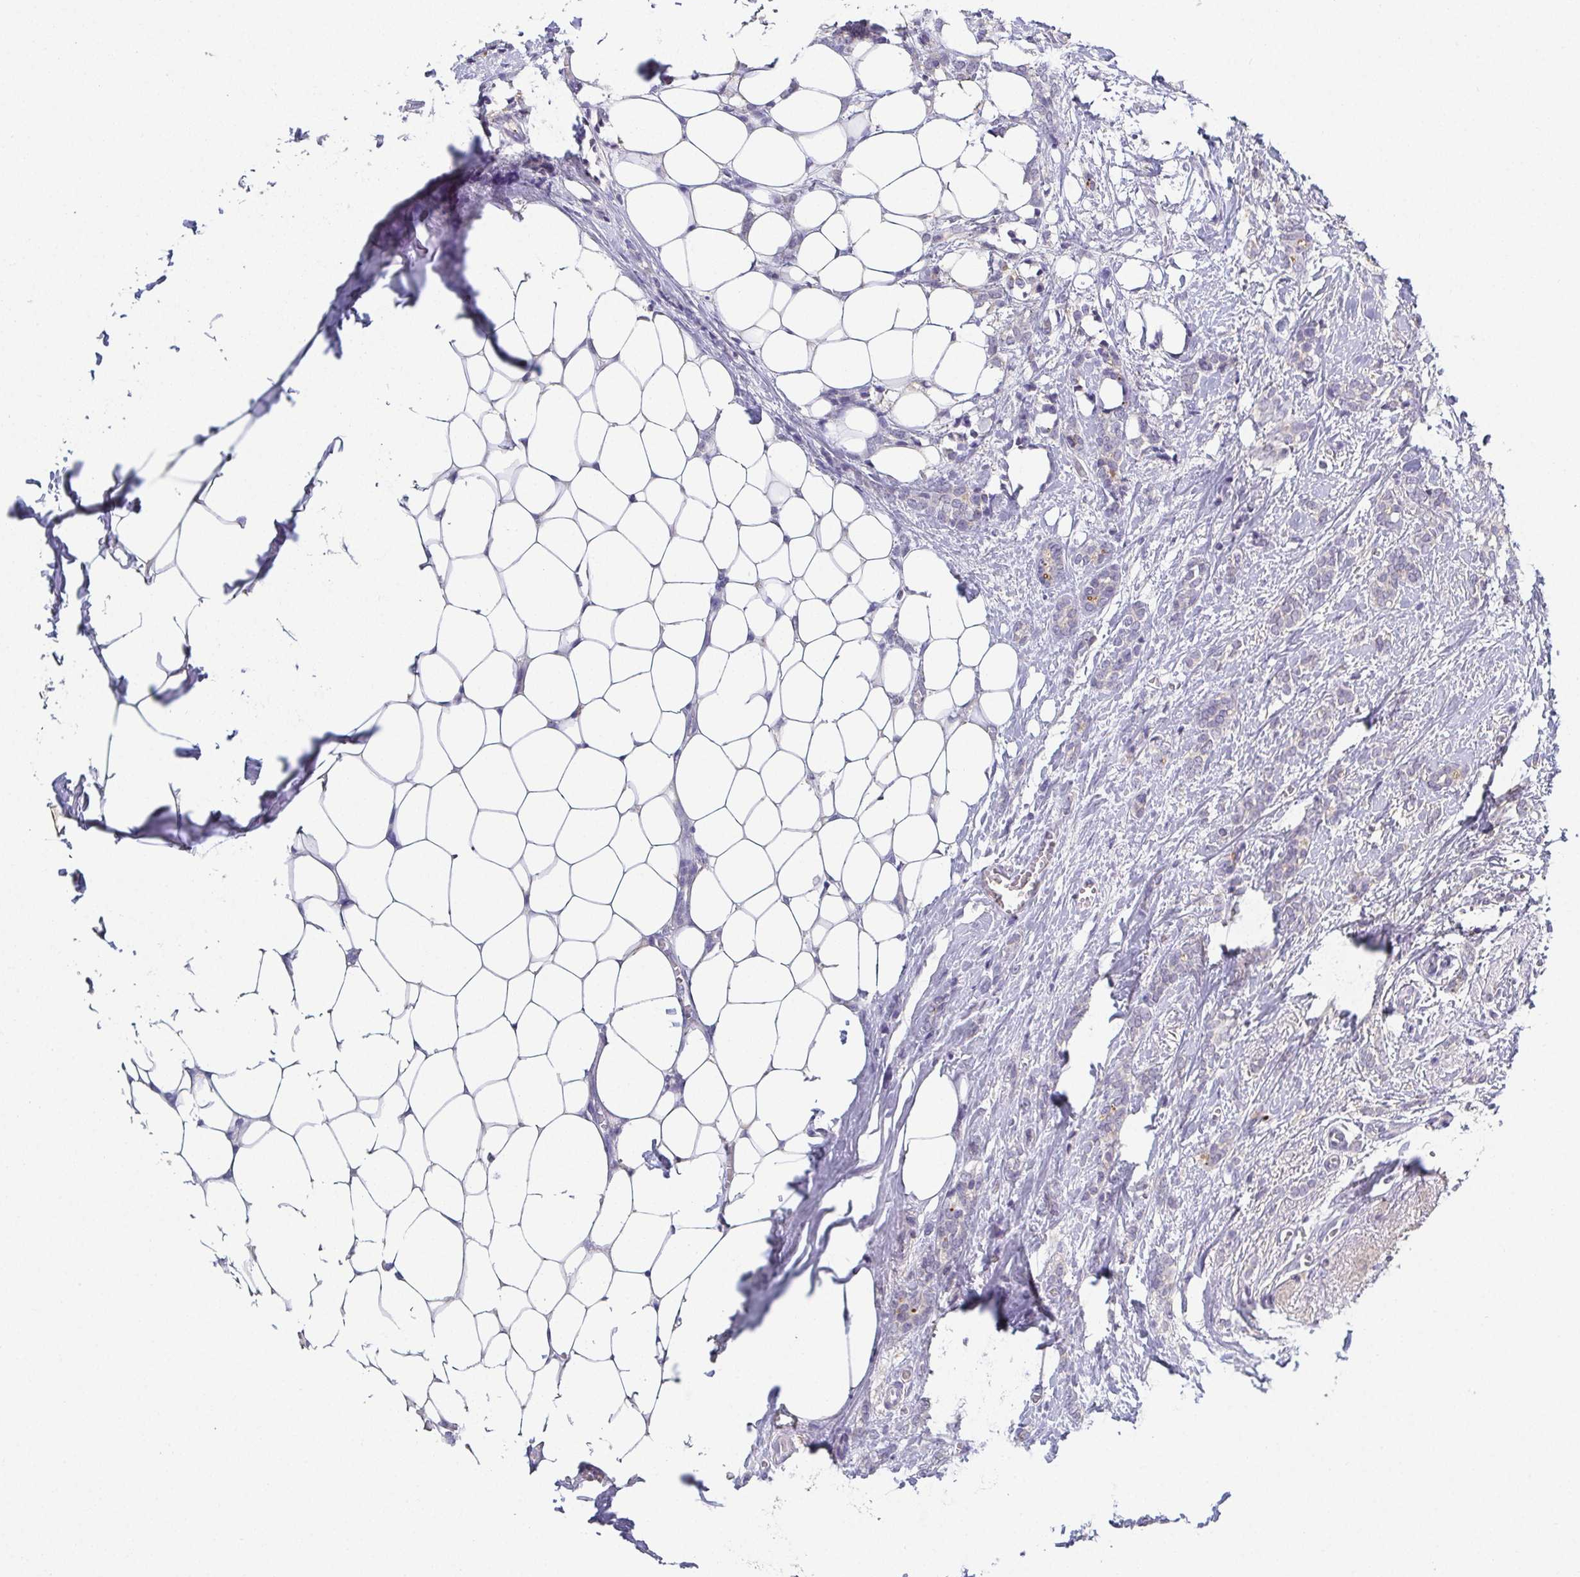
{"staining": {"intensity": "negative", "quantity": "none", "location": "none"}, "tissue": "breast cancer", "cell_type": "Tumor cells", "image_type": "cancer", "snomed": [{"axis": "morphology", "description": "Normal tissue, NOS"}, {"axis": "morphology", "description": "Duct carcinoma"}, {"axis": "topography", "description": "Breast"}], "caption": "This is a micrograph of immunohistochemistry (IHC) staining of breast cancer, which shows no expression in tumor cells.", "gene": "RNASE7", "patient": {"sex": "female", "age": 77}}